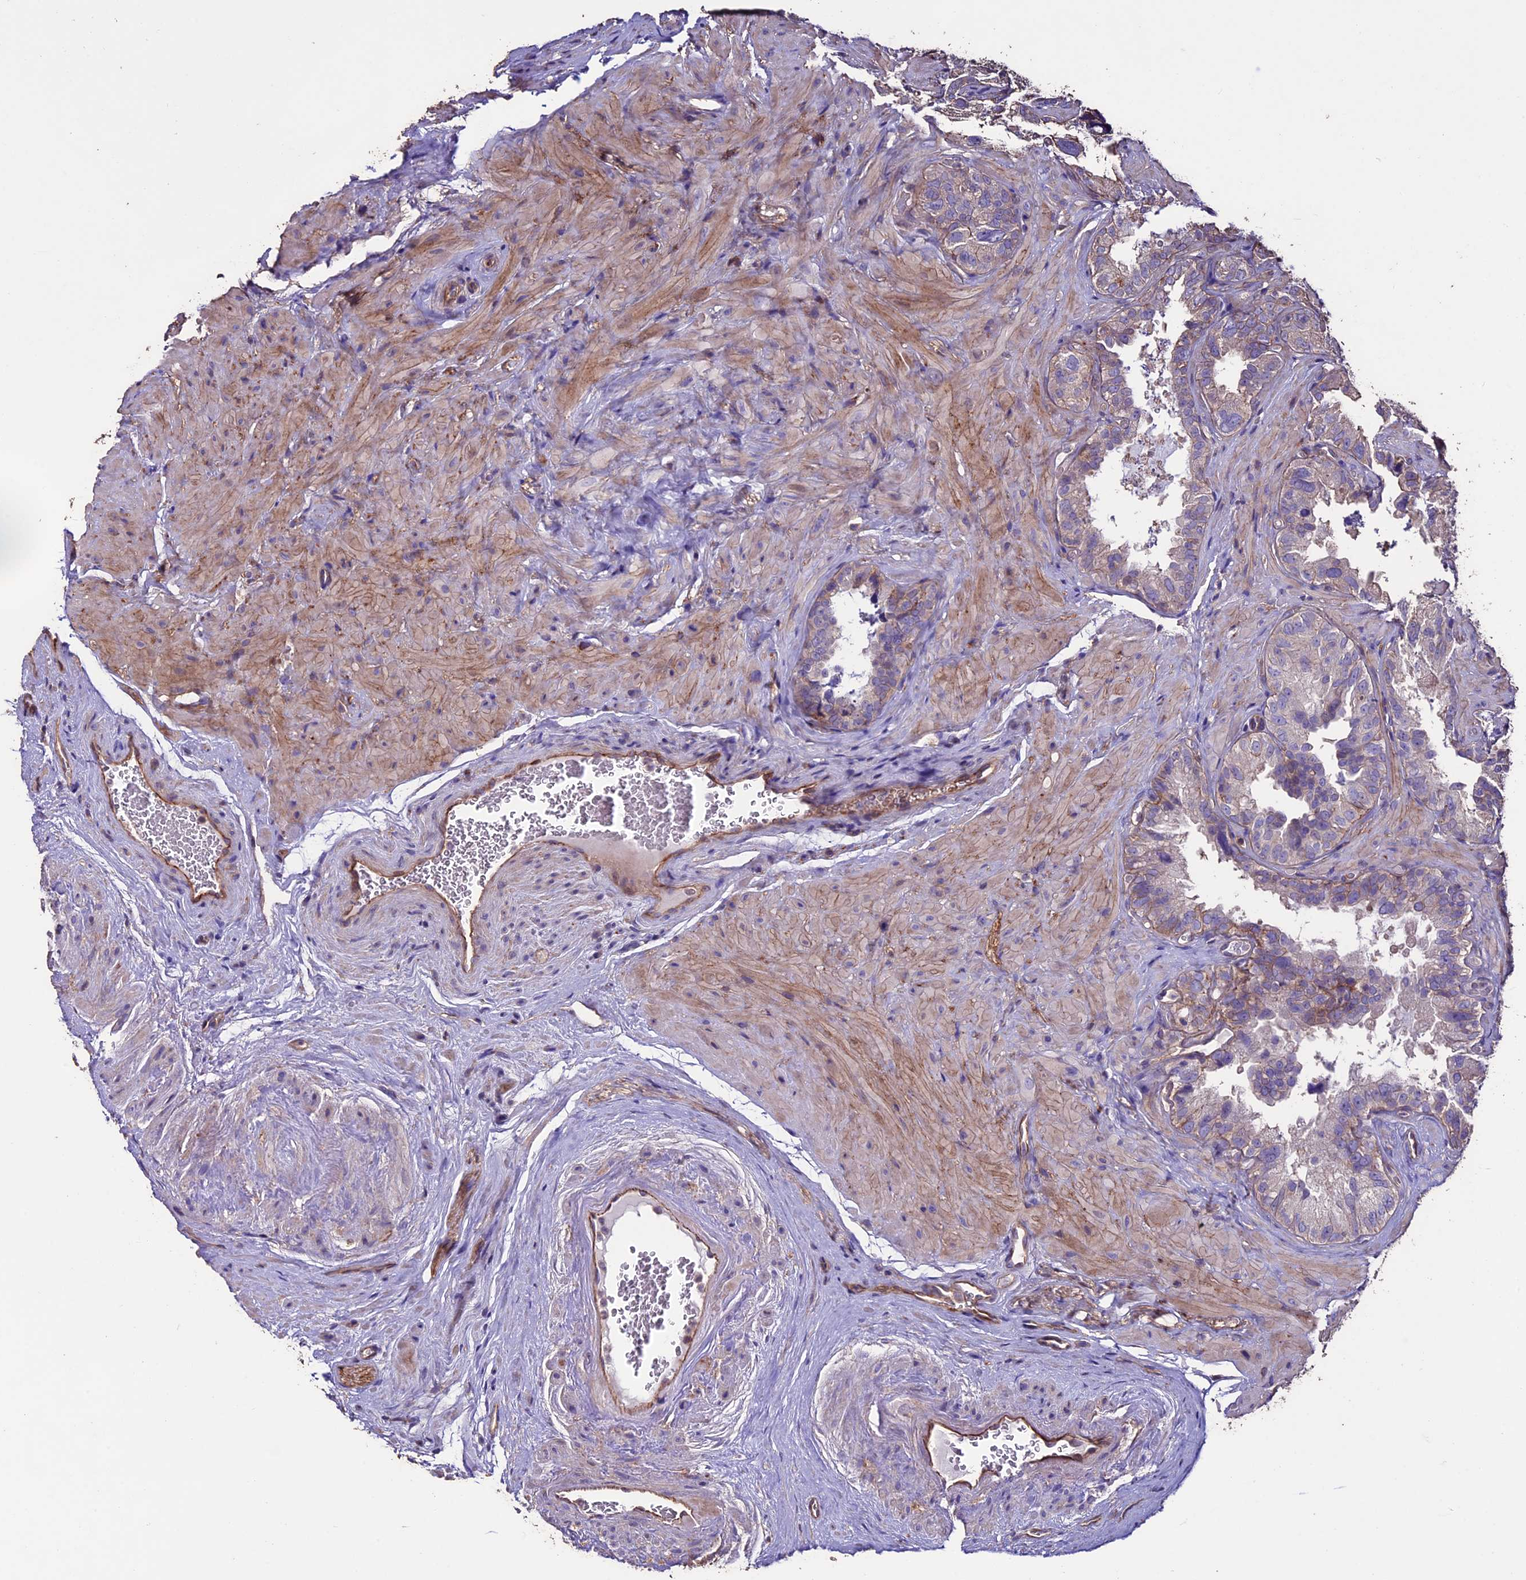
{"staining": {"intensity": "weak", "quantity": "<25%", "location": "cytoplasmic/membranous"}, "tissue": "seminal vesicle", "cell_type": "Glandular cells", "image_type": "normal", "snomed": [{"axis": "morphology", "description": "Normal tissue, NOS"}, {"axis": "topography", "description": "Seminal veicle"}, {"axis": "topography", "description": "Peripheral nerve tissue"}], "caption": "This micrograph is of benign seminal vesicle stained with immunohistochemistry to label a protein in brown with the nuclei are counter-stained blue. There is no expression in glandular cells.", "gene": "USB1", "patient": {"sex": "male", "age": 67}}